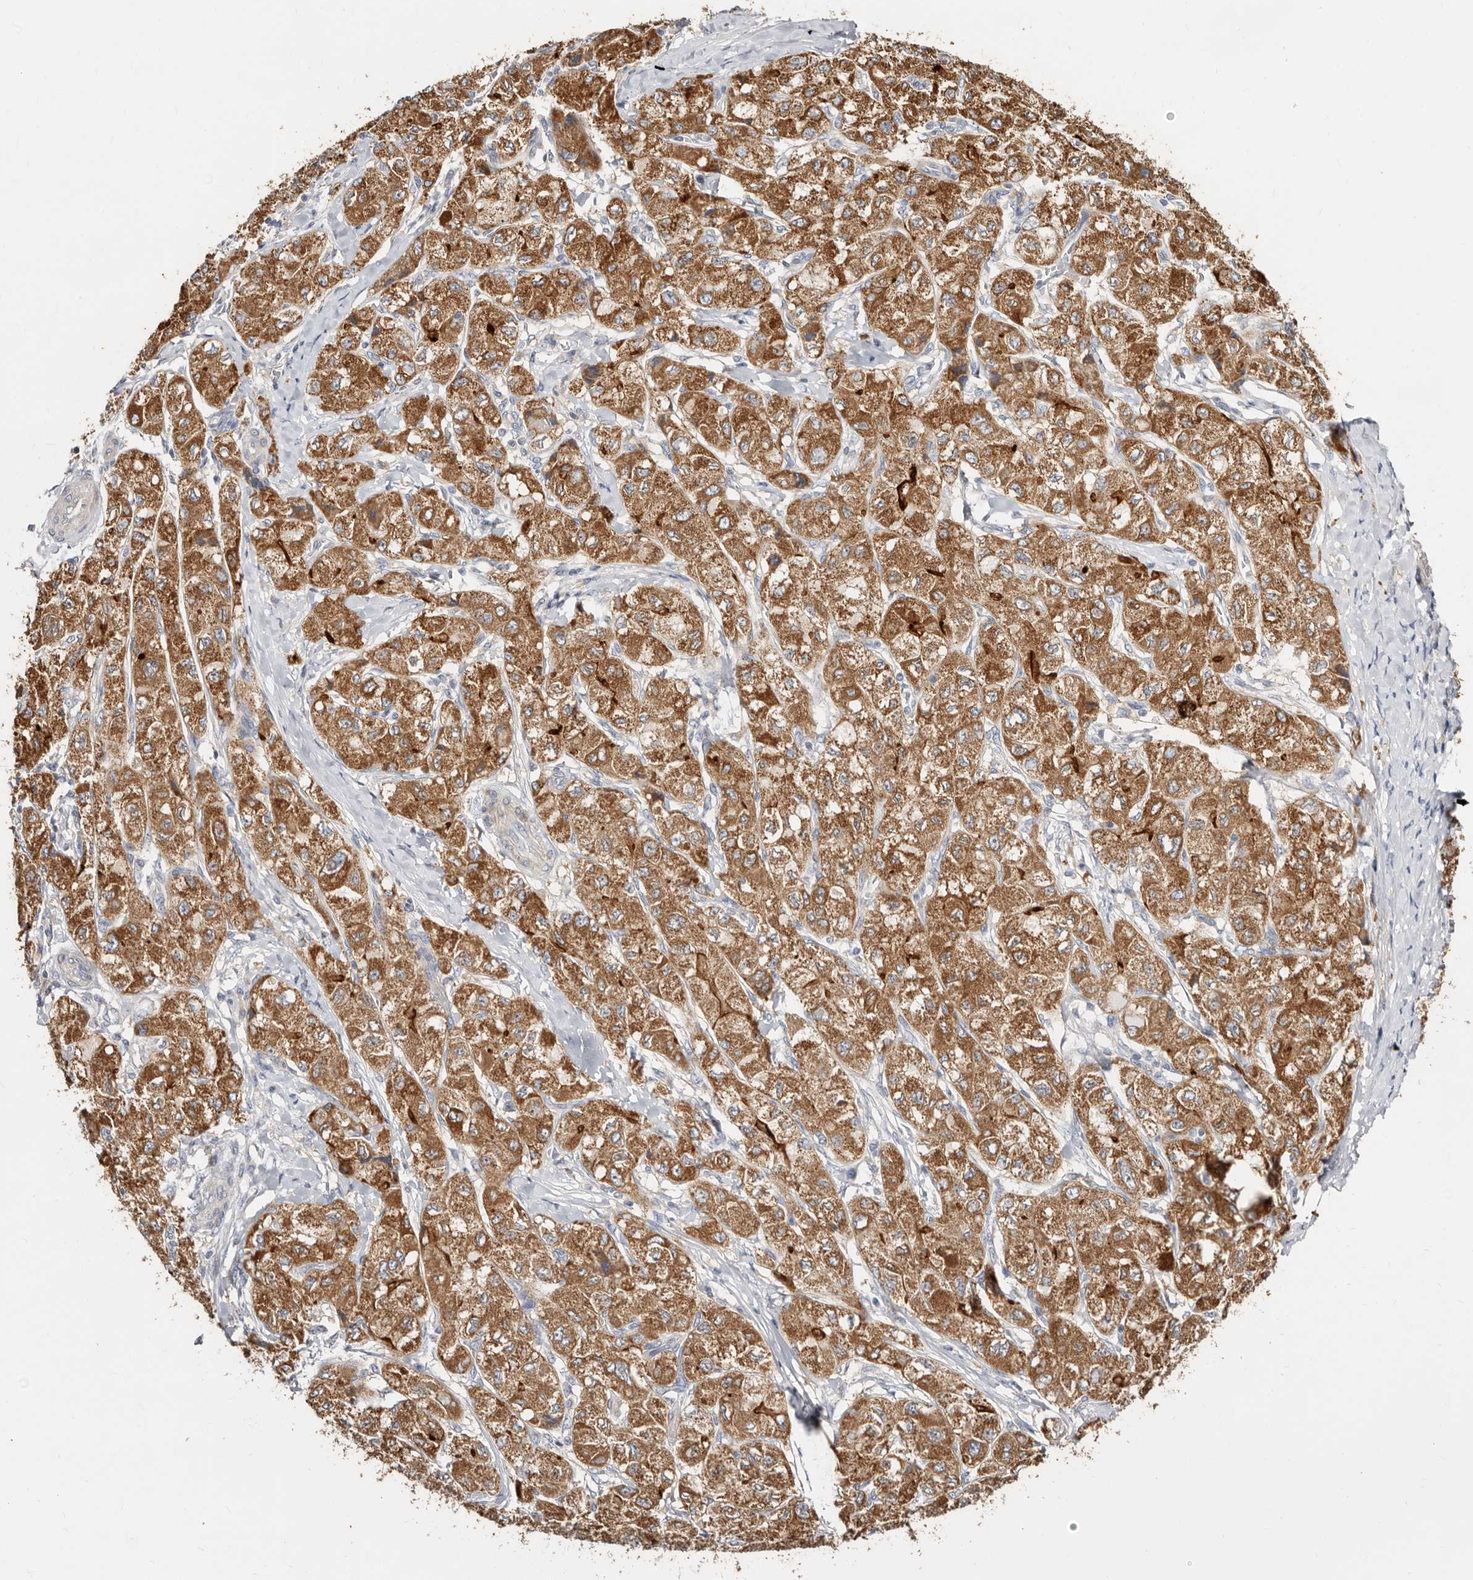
{"staining": {"intensity": "strong", "quantity": ">75%", "location": "cytoplasmic/membranous"}, "tissue": "liver cancer", "cell_type": "Tumor cells", "image_type": "cancer", "snomed": [{"axis": "morphology", "description": "Carcinoma, Hepatocellular, NOS"}, {"axis": "topography", "description": "Liver"}], "caption": "Immunohistochemical staining of liver cancer (hepatocellular carcinoma) displays high levels of strong cytoplasmic/membranous protein positivity in about >75% of tumor cells. The staining was performed using DAB, with brown indicating positive protein expression. Nuclei are stained blue with hematoxylin.", "gene": "BAIAP2L1", "patient": {"sex": "male", "age": 80}}